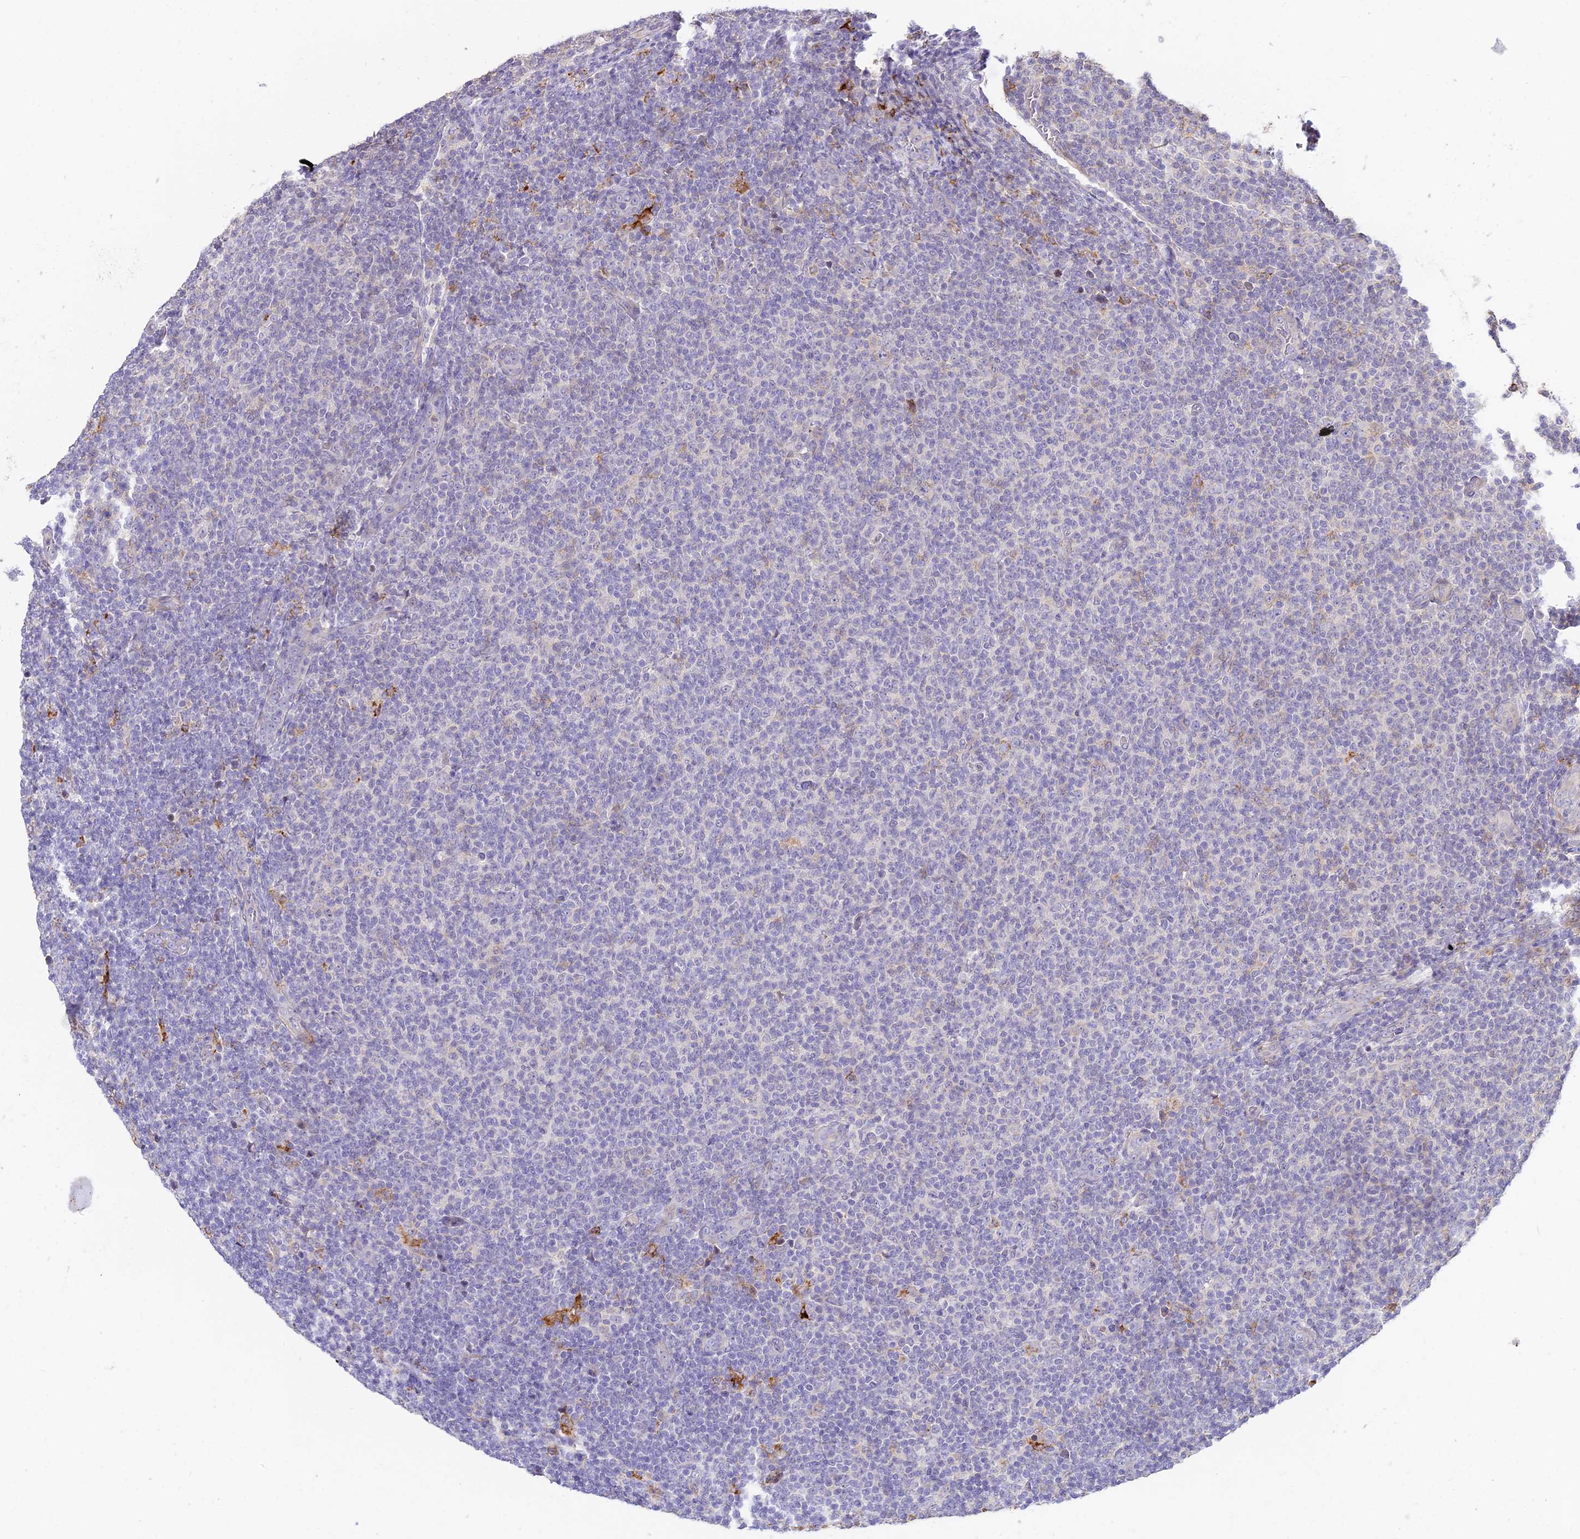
{"staining": {"intensity": "negative", "quantity": "none", "location": "none"}, "tissue": "lymphoma", "cell_type": "Tumor cells", "image_type": "cancer", "snomed": [{"axis": "morphology", "description": "Malignant lymphoma, non-Hodgkin's type, Low grade"}, {"axis": "topography", "description": "Lymph node"}], "caption": "The micrograph reveals no significant staining in tumor cells of lymphoma.", "gene": "NOD2", "patient": {"sex": "male", "age": 66}}